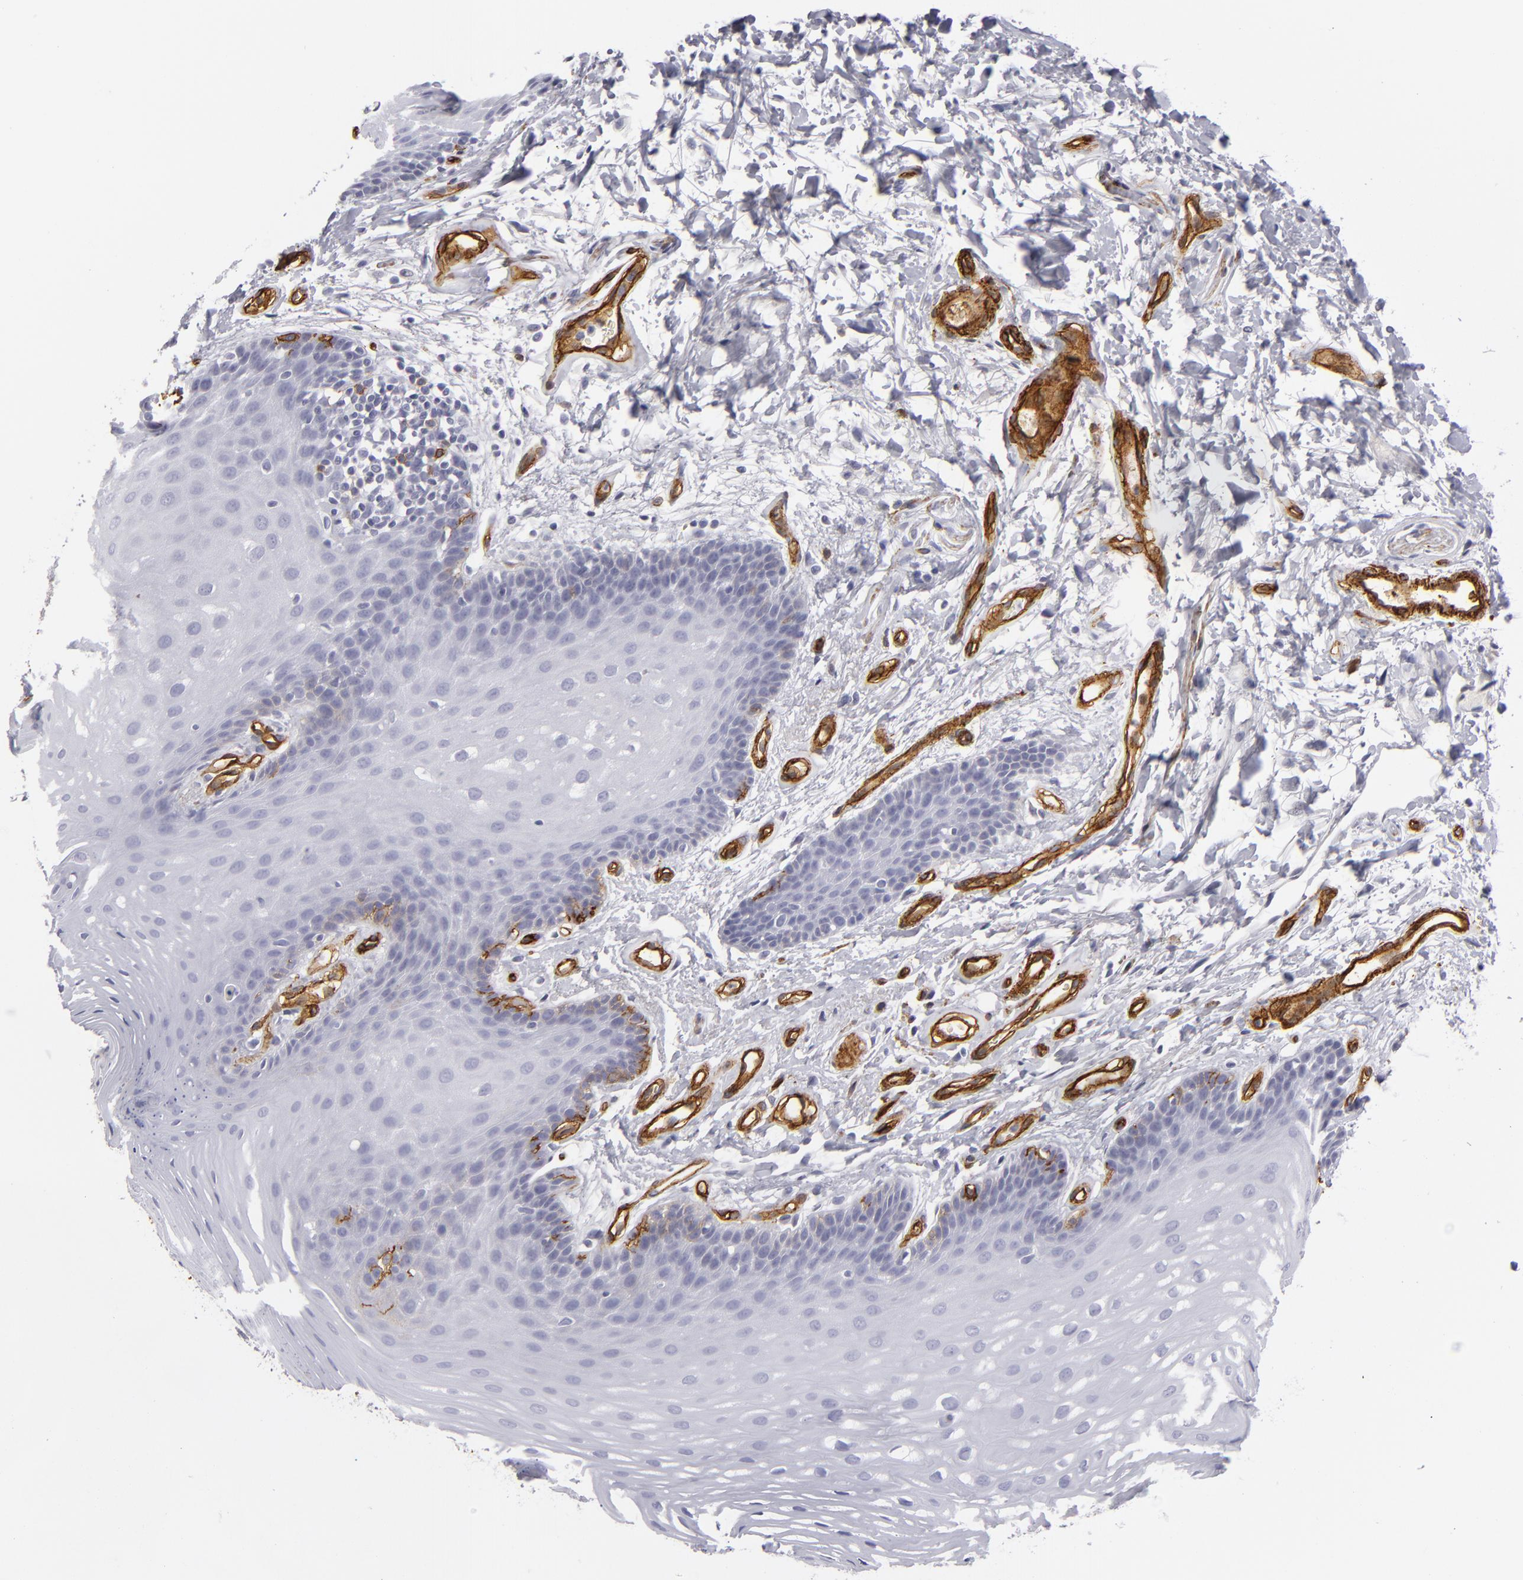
{"staining": {"intensity": "moderate", "quantity": "<25%", "location": "cytoplasmic/membranous"}, "tissue": "oral mucosa", "cell_type": "Squamous epithelial cells", "image_type": "normal", "snomed": [{"axis": "morphology", "description": "Normal tissue, NOS"}, {"axis": "topography", "description": "Oral tissue"}], "caption": "Moderate cytoplasmic/membranous protein staining is seen in approximately <25% of squamous epithelial cells in oral mucosa. The protein of interest is shown in brown color, while the nuclei are stained blue.", "gene": "MCAM", "patient": {"sex": "male", "age": 62}}